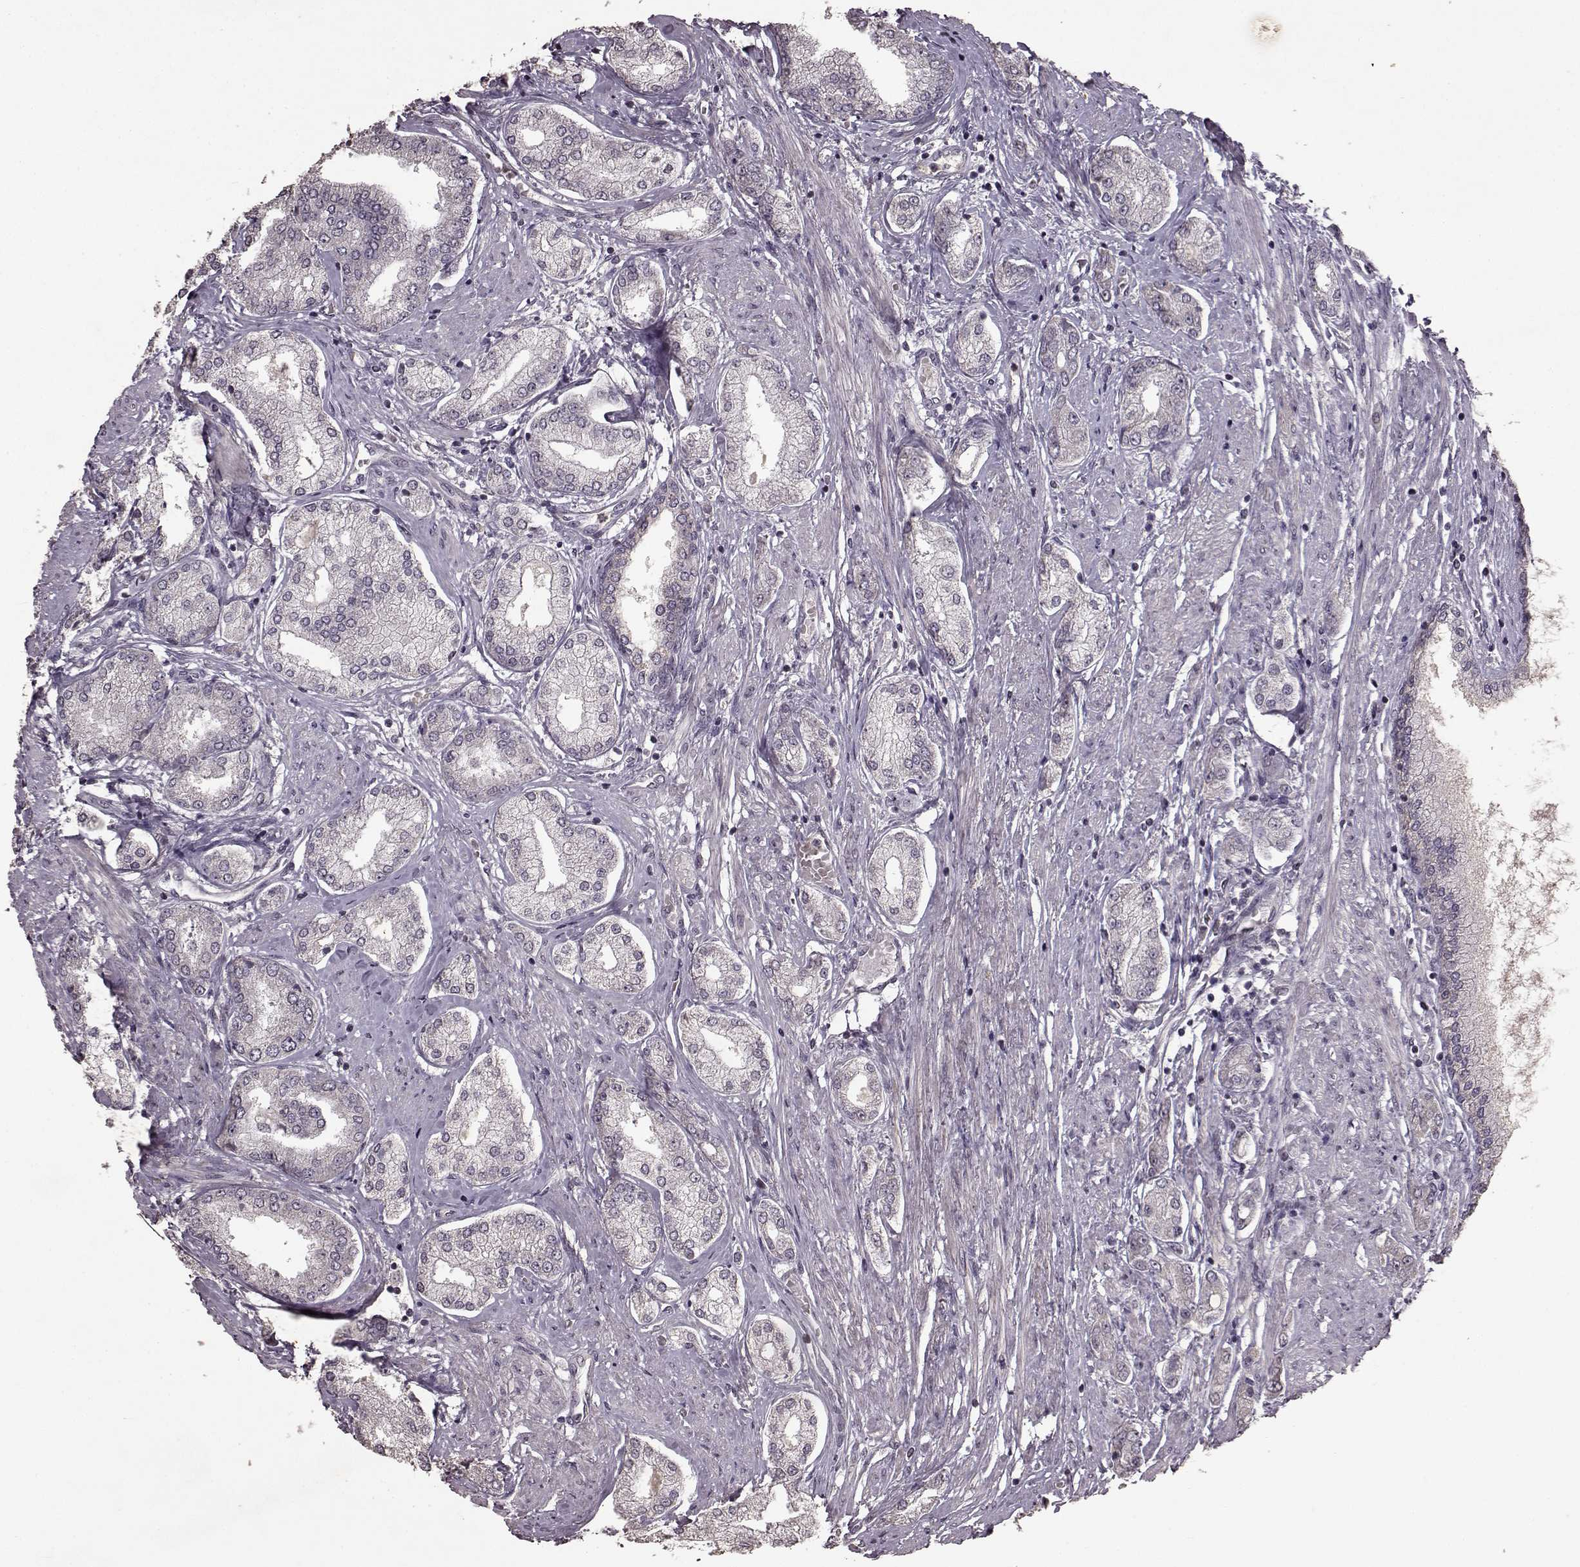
{"staining": {"intensity": "negative", "quantity": "none", "location": "none"}, "tissue": "prostate cancer", "cell_type": "Tumor cells", "image_type": "cancer", "snomed": [{"axis": "morphology", "description": "Adenocarcinoma, NOS"}, {"axis": "topography", "description": "Prostate"}], "caption": "Immunohistochemical staining of prostate cancer shows no significant staining in tumor cells.", "gene": "LHB", "patient": {"sex": "male", "age": 63}}